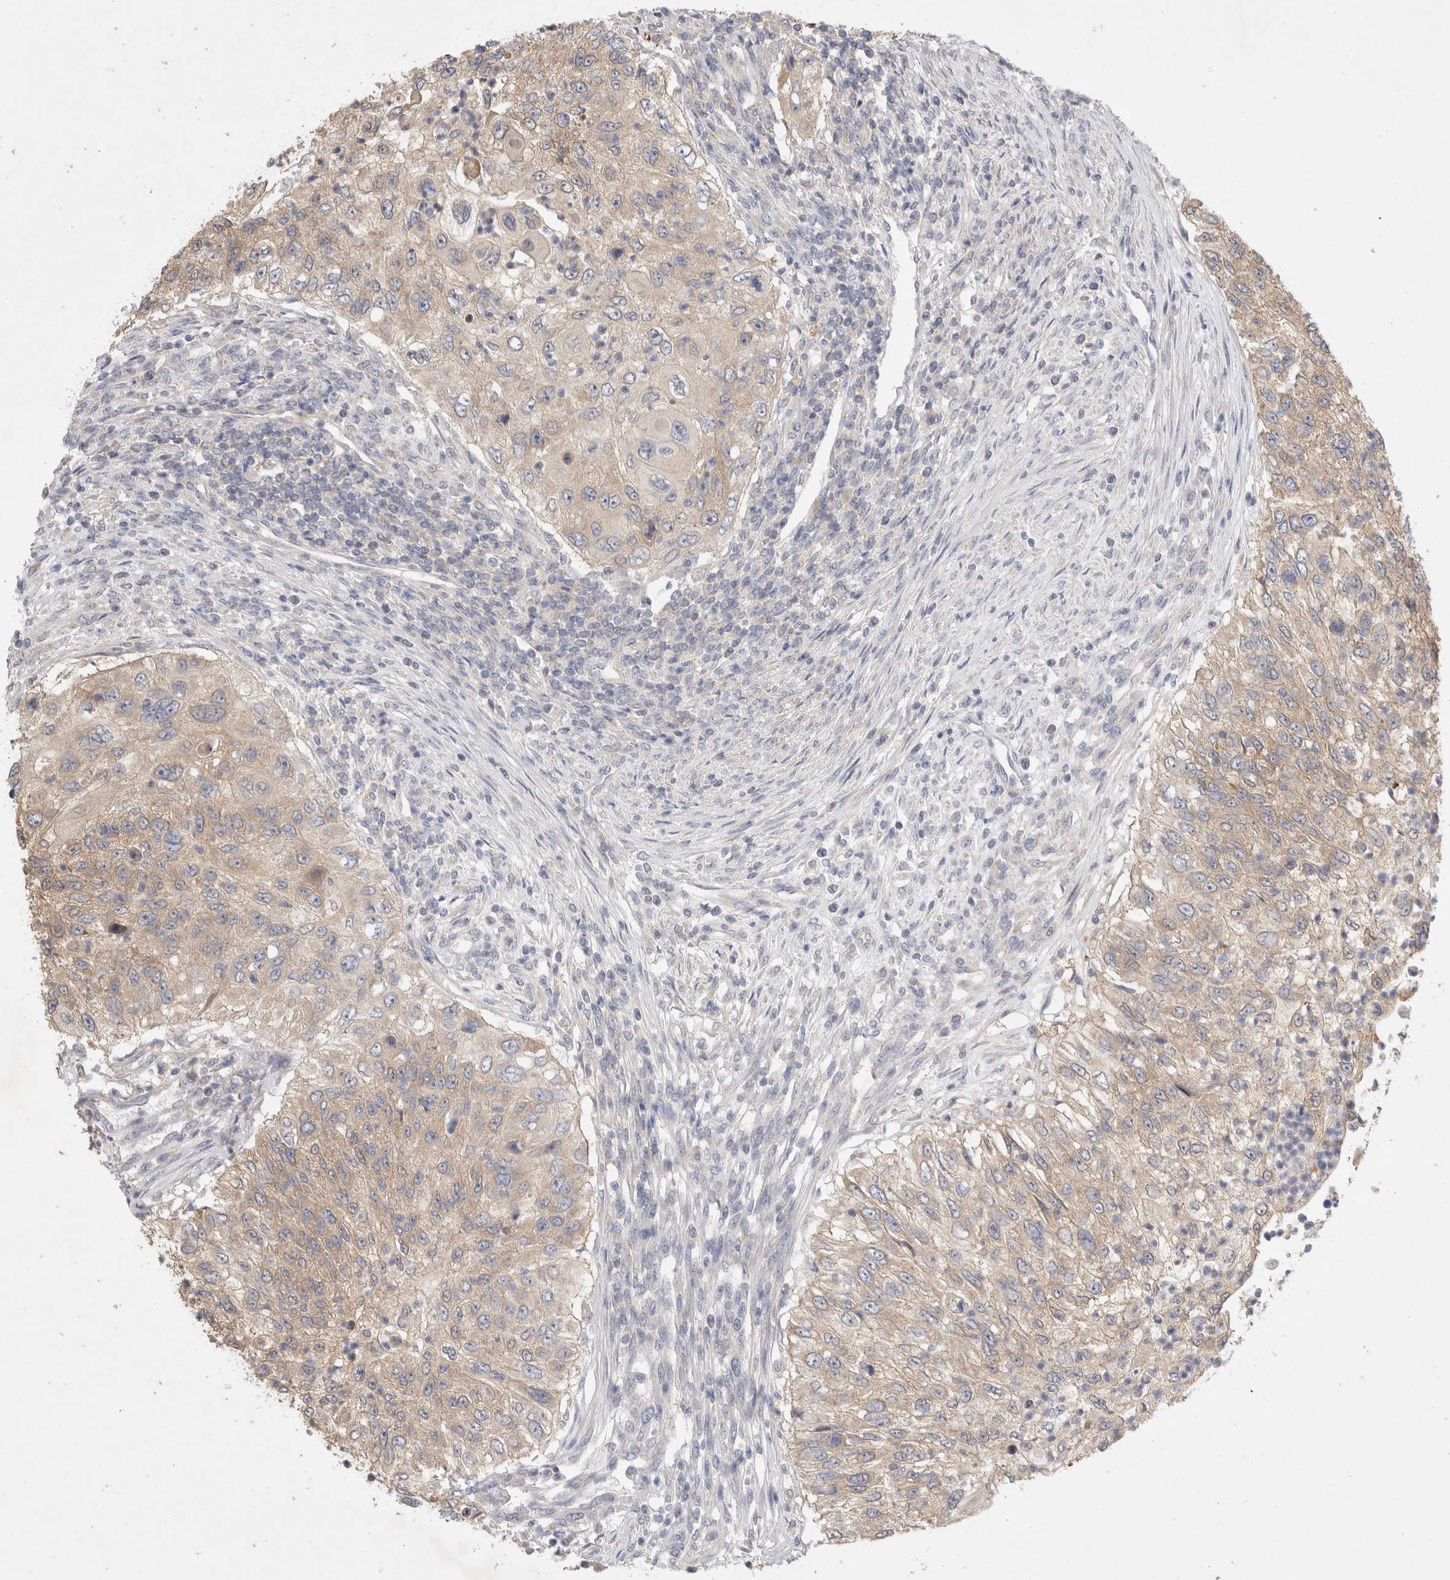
{"staining": {"intensity": "weak", "quantity": ">75%", "location": "cytoplasmic/membranous"}, "tissue": "urothelial cancer", "cell_type": "Tumor cells", "image_type": "cancer", "snomed": [{"axis": "morphology", "description": "Urothelial carcinoma, High grade"}, {"axis": "topography", "description": "Urinary bladder"}], "caption": "Immunohistochemical staining of human urothelial carcinoma (high-grade) displays weak cytoplasmic/membranous protein positivity in approximately >75% of tumor cells.", "gene": "IFT74", "patient": {"sex": "female", "age": 60}}